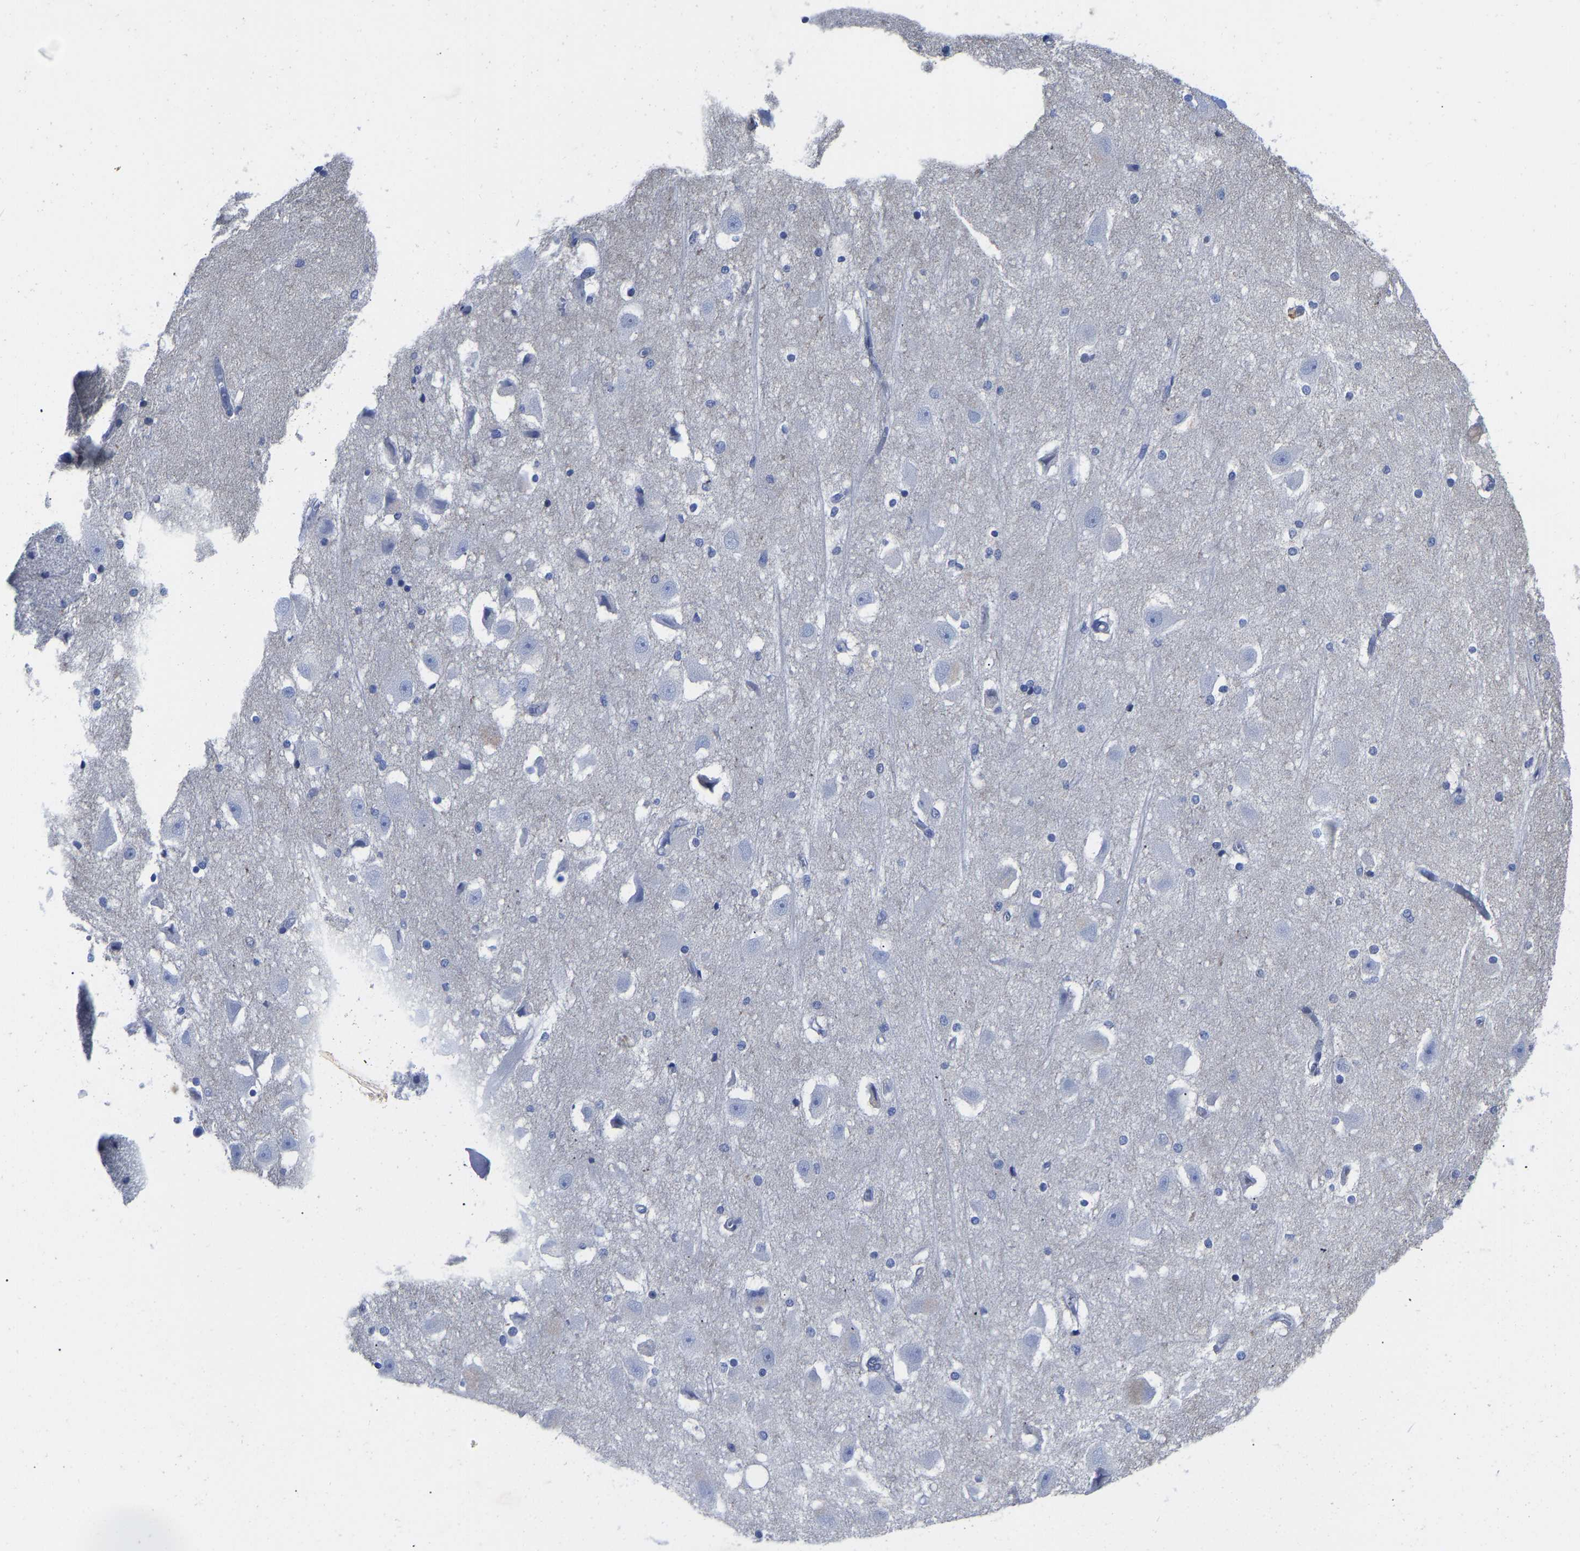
{"staining": {"intensity": "negative", "quantity": "none", "location": "none"}, "tissue": "hippocampus", "cell_type": "Glial cells", "image_type": "normal", "snomed": [{"axis": "morphology", "description": "Normal tissue, NOS"}, {"axis": "topography", "description": "Hippocampus"}], "caption": "Immunohistochemical staining of normal human hippocampus shows no significant staining in glial cells.", "gene": "GPA33", "patient": {"sex": "female", "age": 19}}